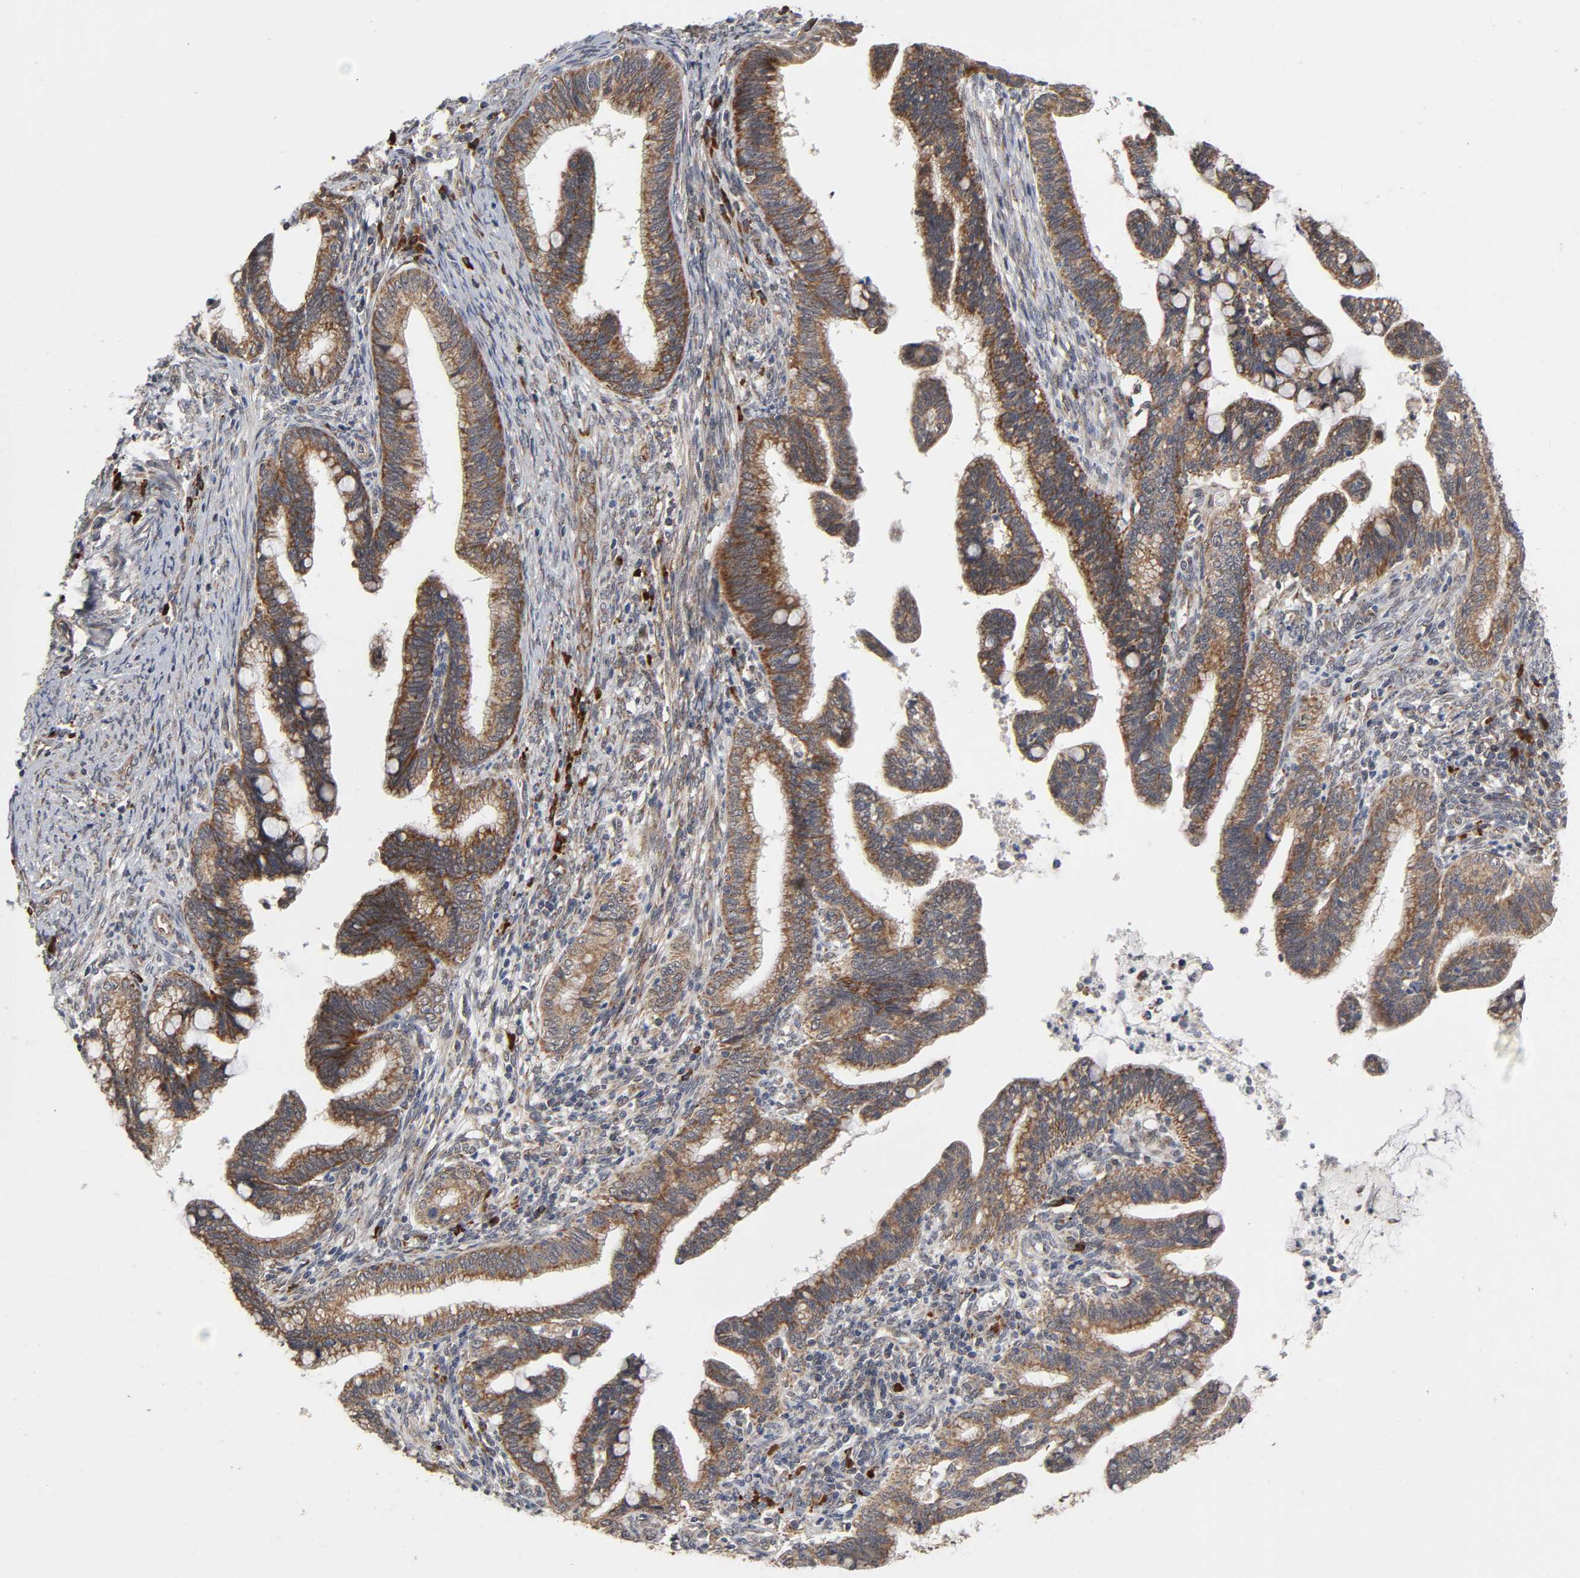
{"staining": {"intensity": "moderate", "quantity": ">75%", "location": "cytoplasmic/membranous"}, "tissue": "cervical cancer", "cell_type": "Tumor cells", "image_type": "cancer", "snomed": [{"axis": "morphology", "description": "Adenocarcinoma, NOS"}, {"axis": "topography", "description": "Cervix"}], "caption": "Protein expression analysis of adenocarcinoma (cervical) reveals moderate cytoplasmic/membranous positivity in approximately >75% of tumor cells.", "gene": "SLC30A9", "patient": {"sex": "female", "age": 36}}